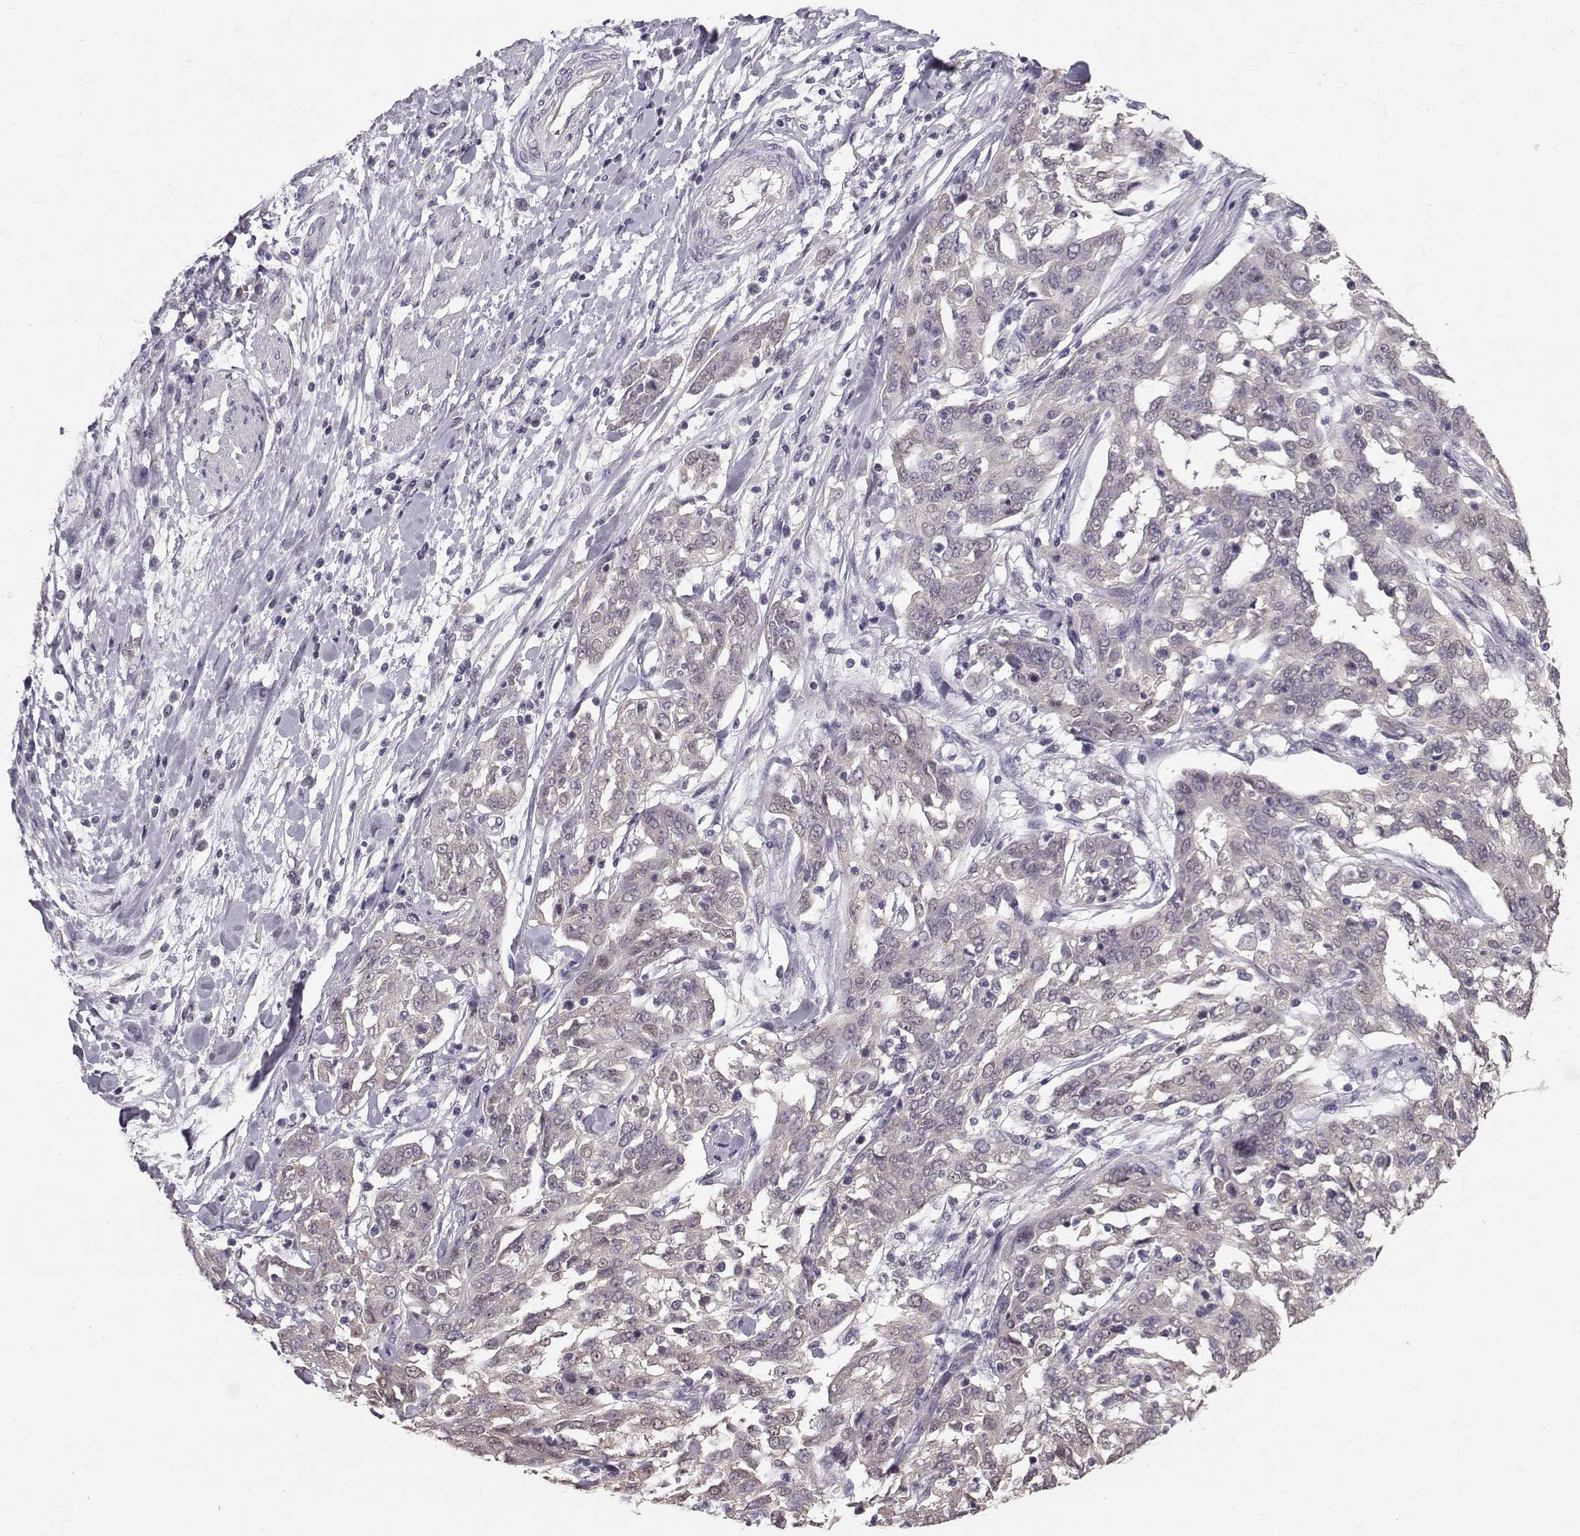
{"staining": {"intensity": "negative", "quantity": "none", "location": "none"}, "tissue": "ovarian cancer", "cell_type": "Tumor cells", "image_type": "cancer", "snomed": [{"axis": "morphology", "description": "Cystadenocarcinoma, serous, NOS"}, {"axis": "topography", "description": "Ovary"}], "caption": "Histopathology image shows no protein positivity in tumor cells of ovarian cancer (serous cystadenocarcinoma) tissue.", "gene": "TSPYL5", "patient": {"sex": "female", "age": 67}}